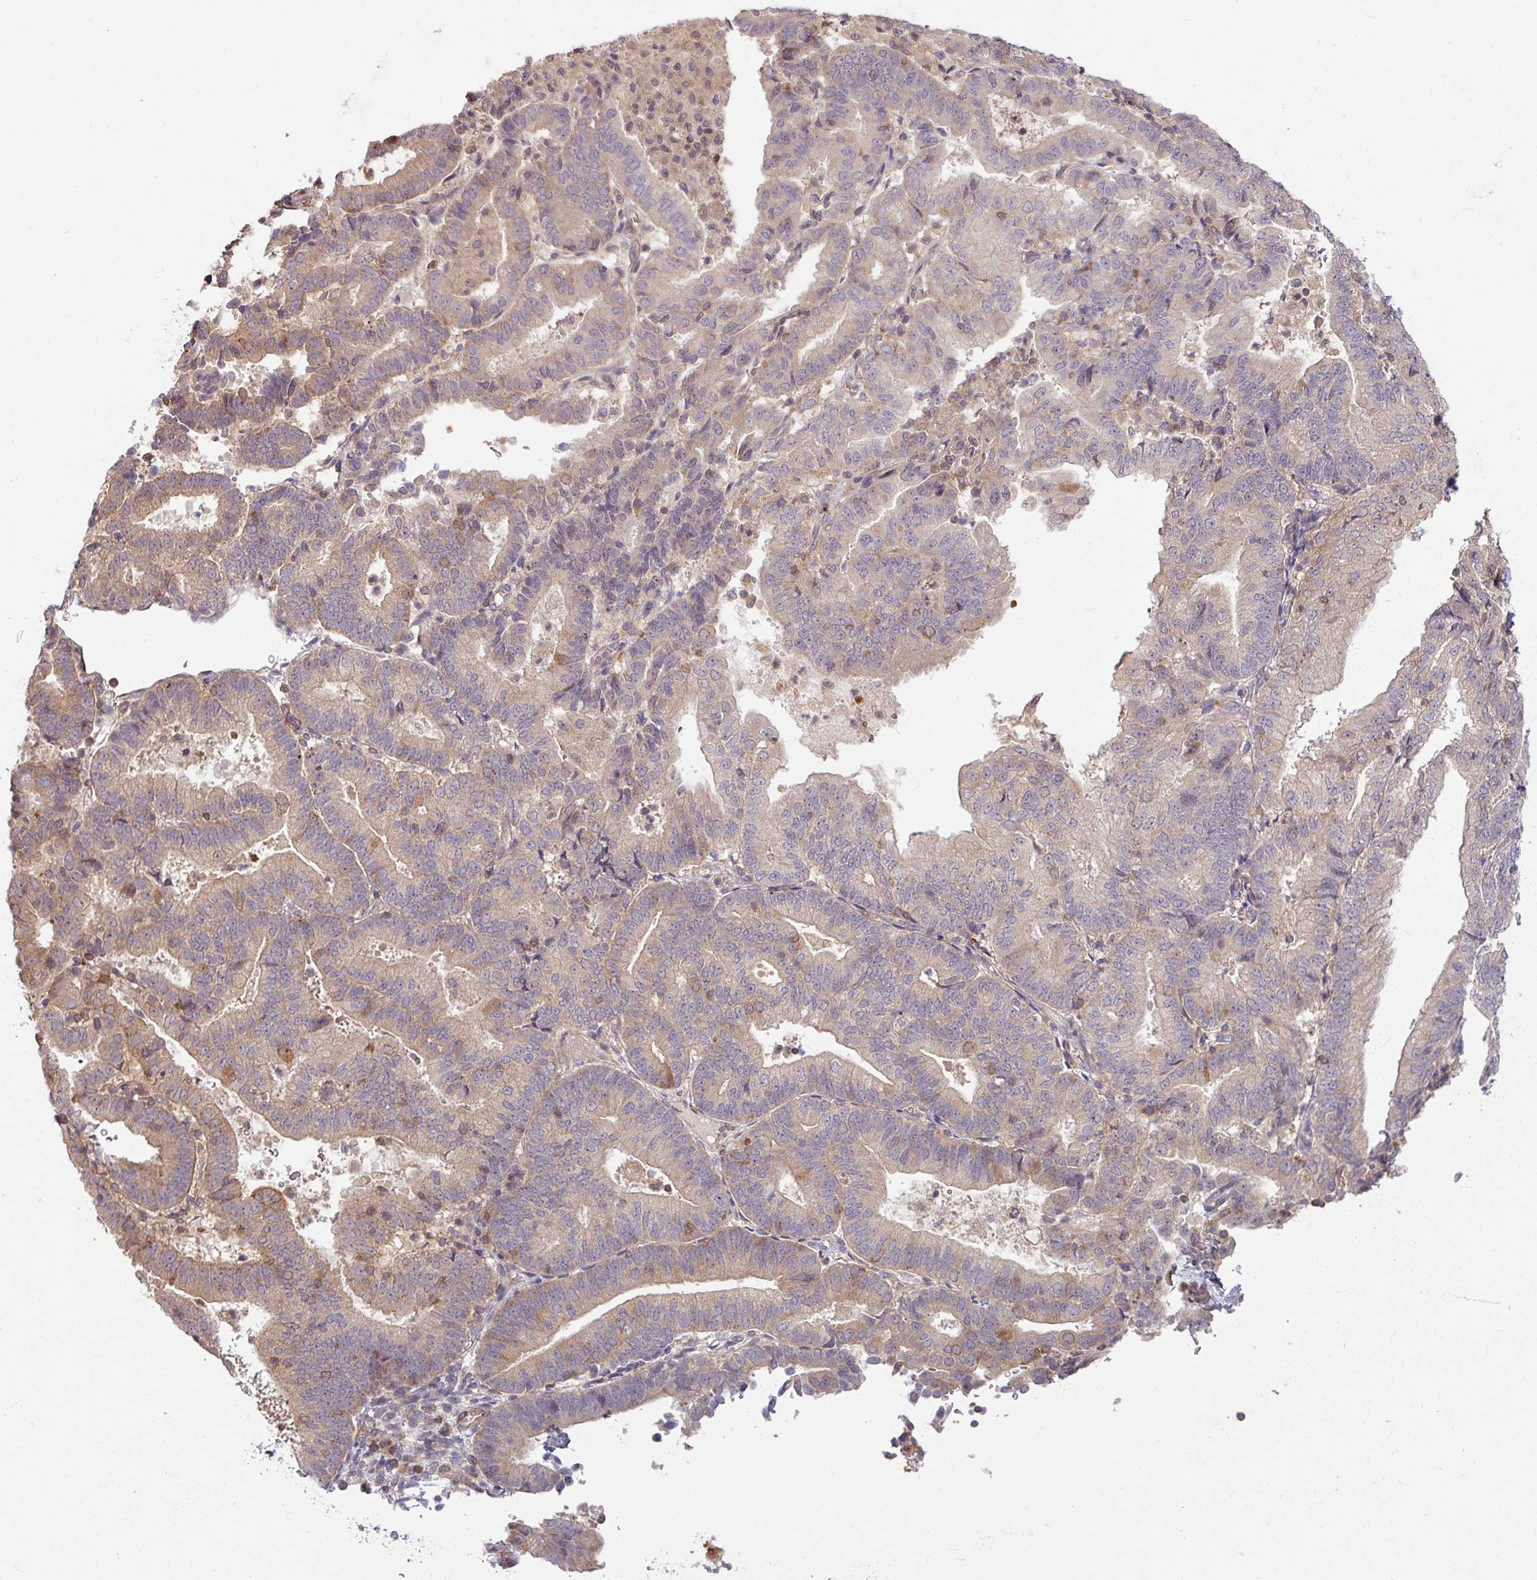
{"staining": {"intensity": "weak", "quantity": "25%-75%", "location": "cytoplasmic/membranous"}, "tissue": "endometrial cancer", "cell_type": "Tumor cells", "image_type": "cancer", "snomed": [{"axis": "morphology", "description": "Adenocarcinoma, NOS"}, {"axis": "topography", "description": "Endometrium"}], "caption": "Immunohistochemistry (IHC) (DAB) staining of human endometrial cancer reveals weak cytoplasmic/membranous protein positivity in approximately 25%-75% of tumor cells. The protein of interest is stained brown, and the nuclei are stained in blue (DAB (3,3'-diaminobenzidine) IHC with brightfield microscopy, high magnification).", "gene": "TUSC3", "patient": {"sex": "female", "age": 70}}